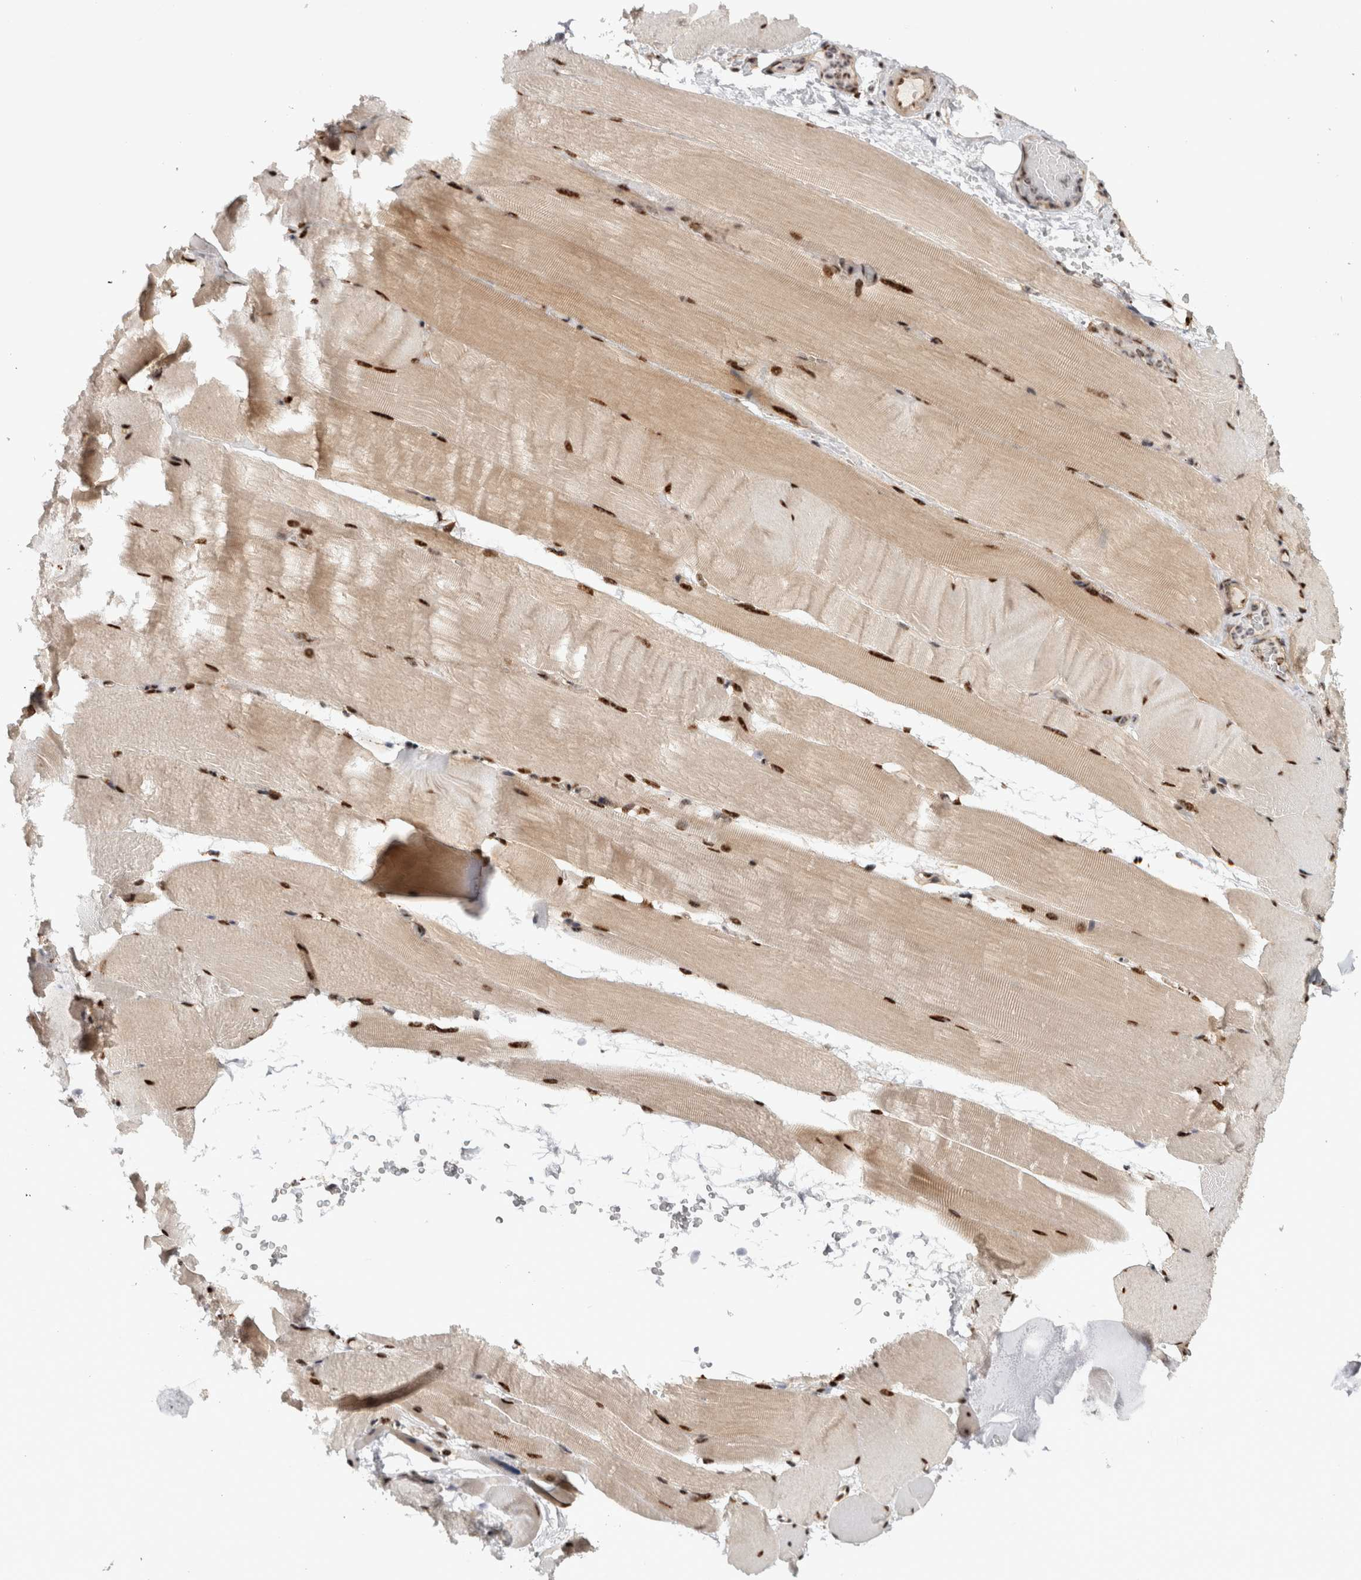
{"staining": {"intensity": "strong", "quantity": ">75%", "location": "cytoplasmic/membranous,nuclear"}, "tissue": "skeletal muscle", "cell_type": "Myocytes", "image_type": "normal", "snomed": [{"axis": "morphology", "description": "Normal tissue, NOS"}, {"axis": "topography", "description": "Skeletal muscle"}, {"axis": "topography", "description": "Parathyroid gland"}], "caption": "Strong cytoplasmic/membranous,nuclear positivity for a protein is appreciated in about >75% of myocytes of normal skeletal muscle using IHC.", "gene": "MKNK1", "patient": {"sex": "female", "age": 37}}